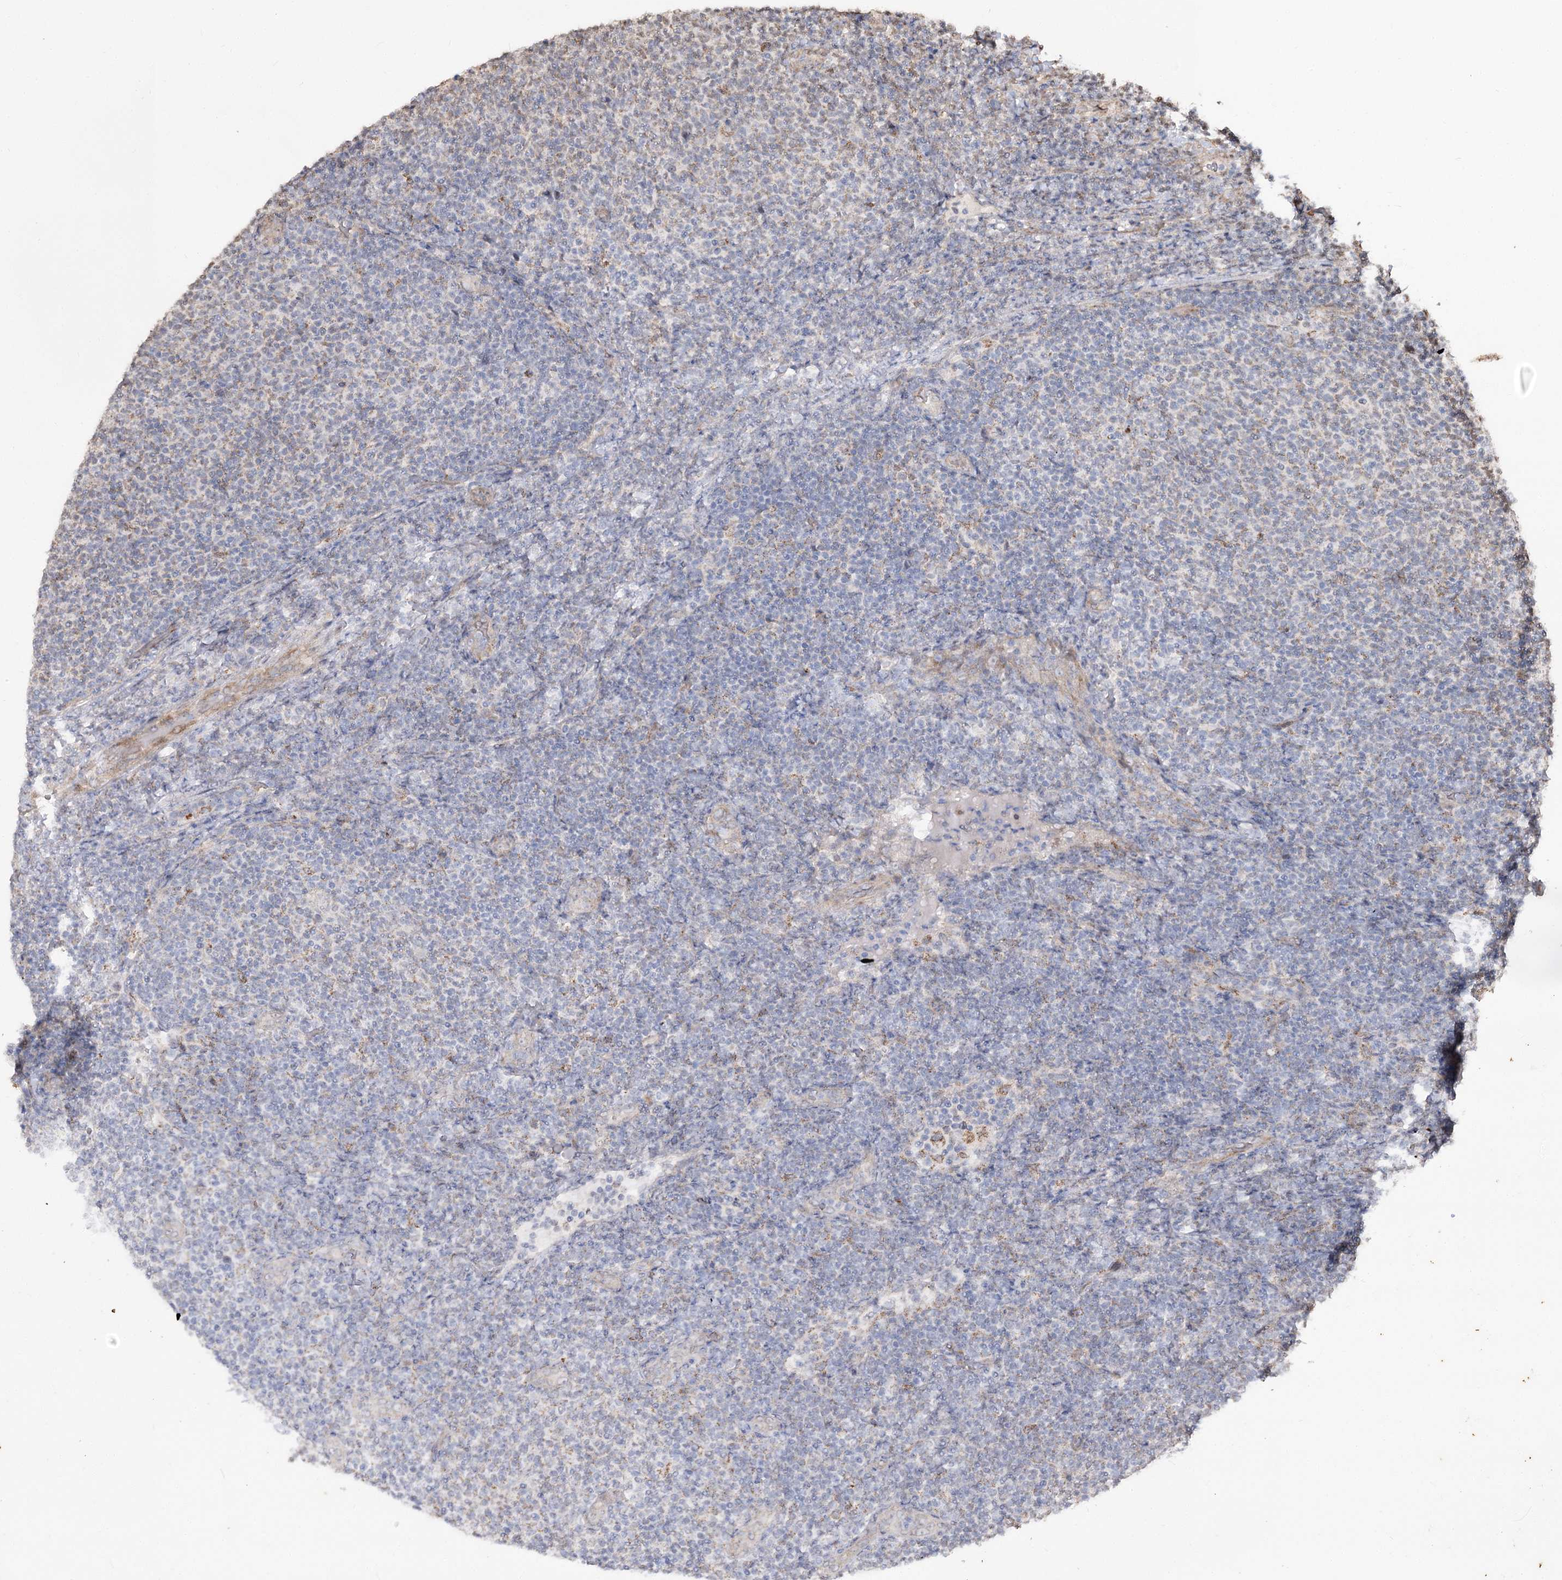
{"staining": {"intensity": "weak", "quantity": "<25%", "location": "cytoplasmic/membranous"}, "tissue": "lymphoma", "cell_type": "Tumor cells", "image_type": "cancer", "snomed": [{"axis": "morphology", "description": "Malignant lymphoma, non-Hodgkin's type, Low grade"}, {"axis": "topography", "description": "Lymph node"}], "caption": "Protein analysis of low-grade malignant lymphoma, non-Hodgkin's type exhibits no significant expression in tumor cells.", "gene": "ZSCAN23", "patient": {"sex": "male", "age": 66}}